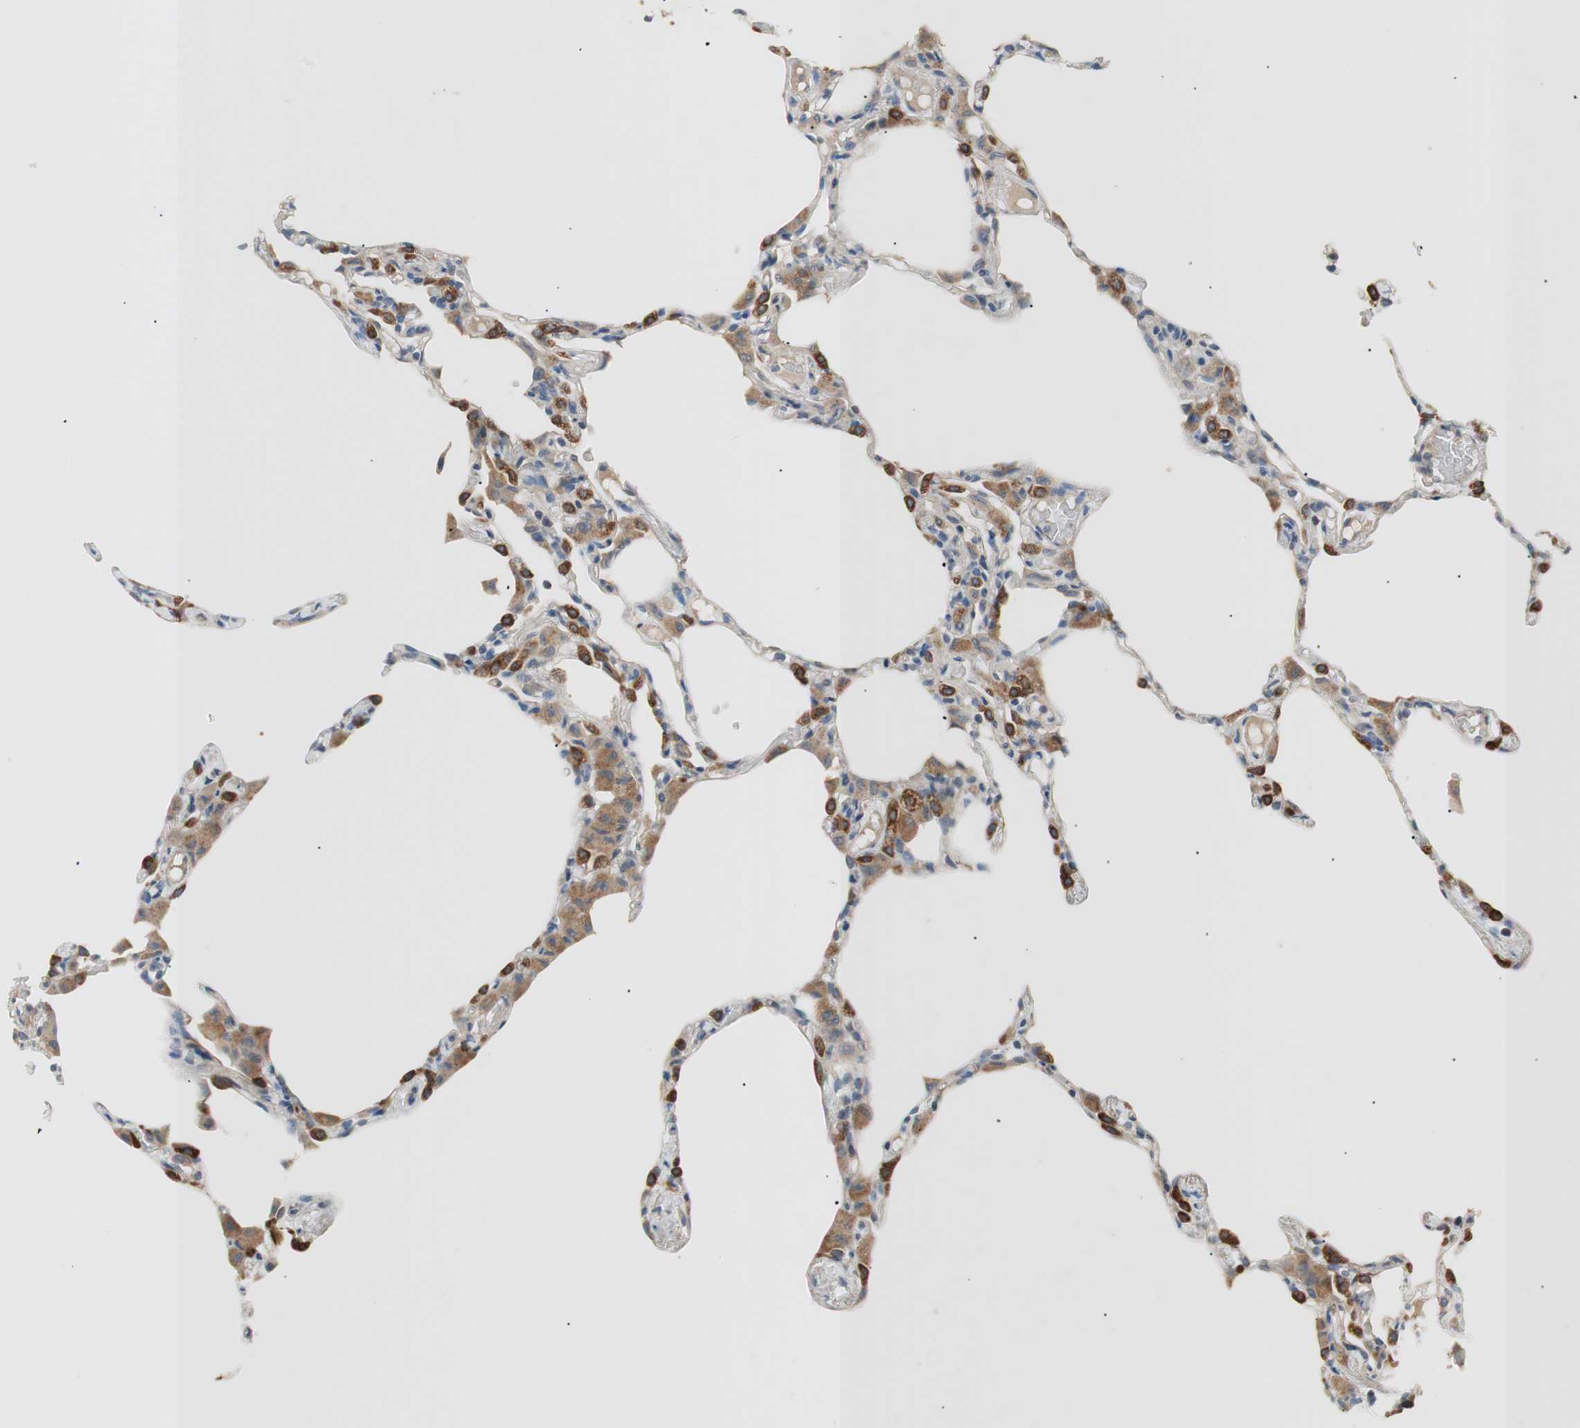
{"staining": {"intensity": "strong", "quantity": "25%-75%", "location": "cytoplasmic/membranous"}, "tissue": "lung", "cell_type": "Alveolar cells", "image_type": "normal", "snomed": [{"axis": "morphology", "description": "Normal tissue, NOS"}, {"axis": "topography", "description": "Lung"}], "caption": "Protein expression by immunohistochemistry (IHC) exhibits strong cytoplasmic/membranous positivity in about 25%-75% of alveolar cells in benign lung. (Stains: DAB in brown, nuclei in blue, Microscopy: brightfield microscopy at high magnification).", "gene": "FADS2", "patient": {"sex": "female", "age": 49}}